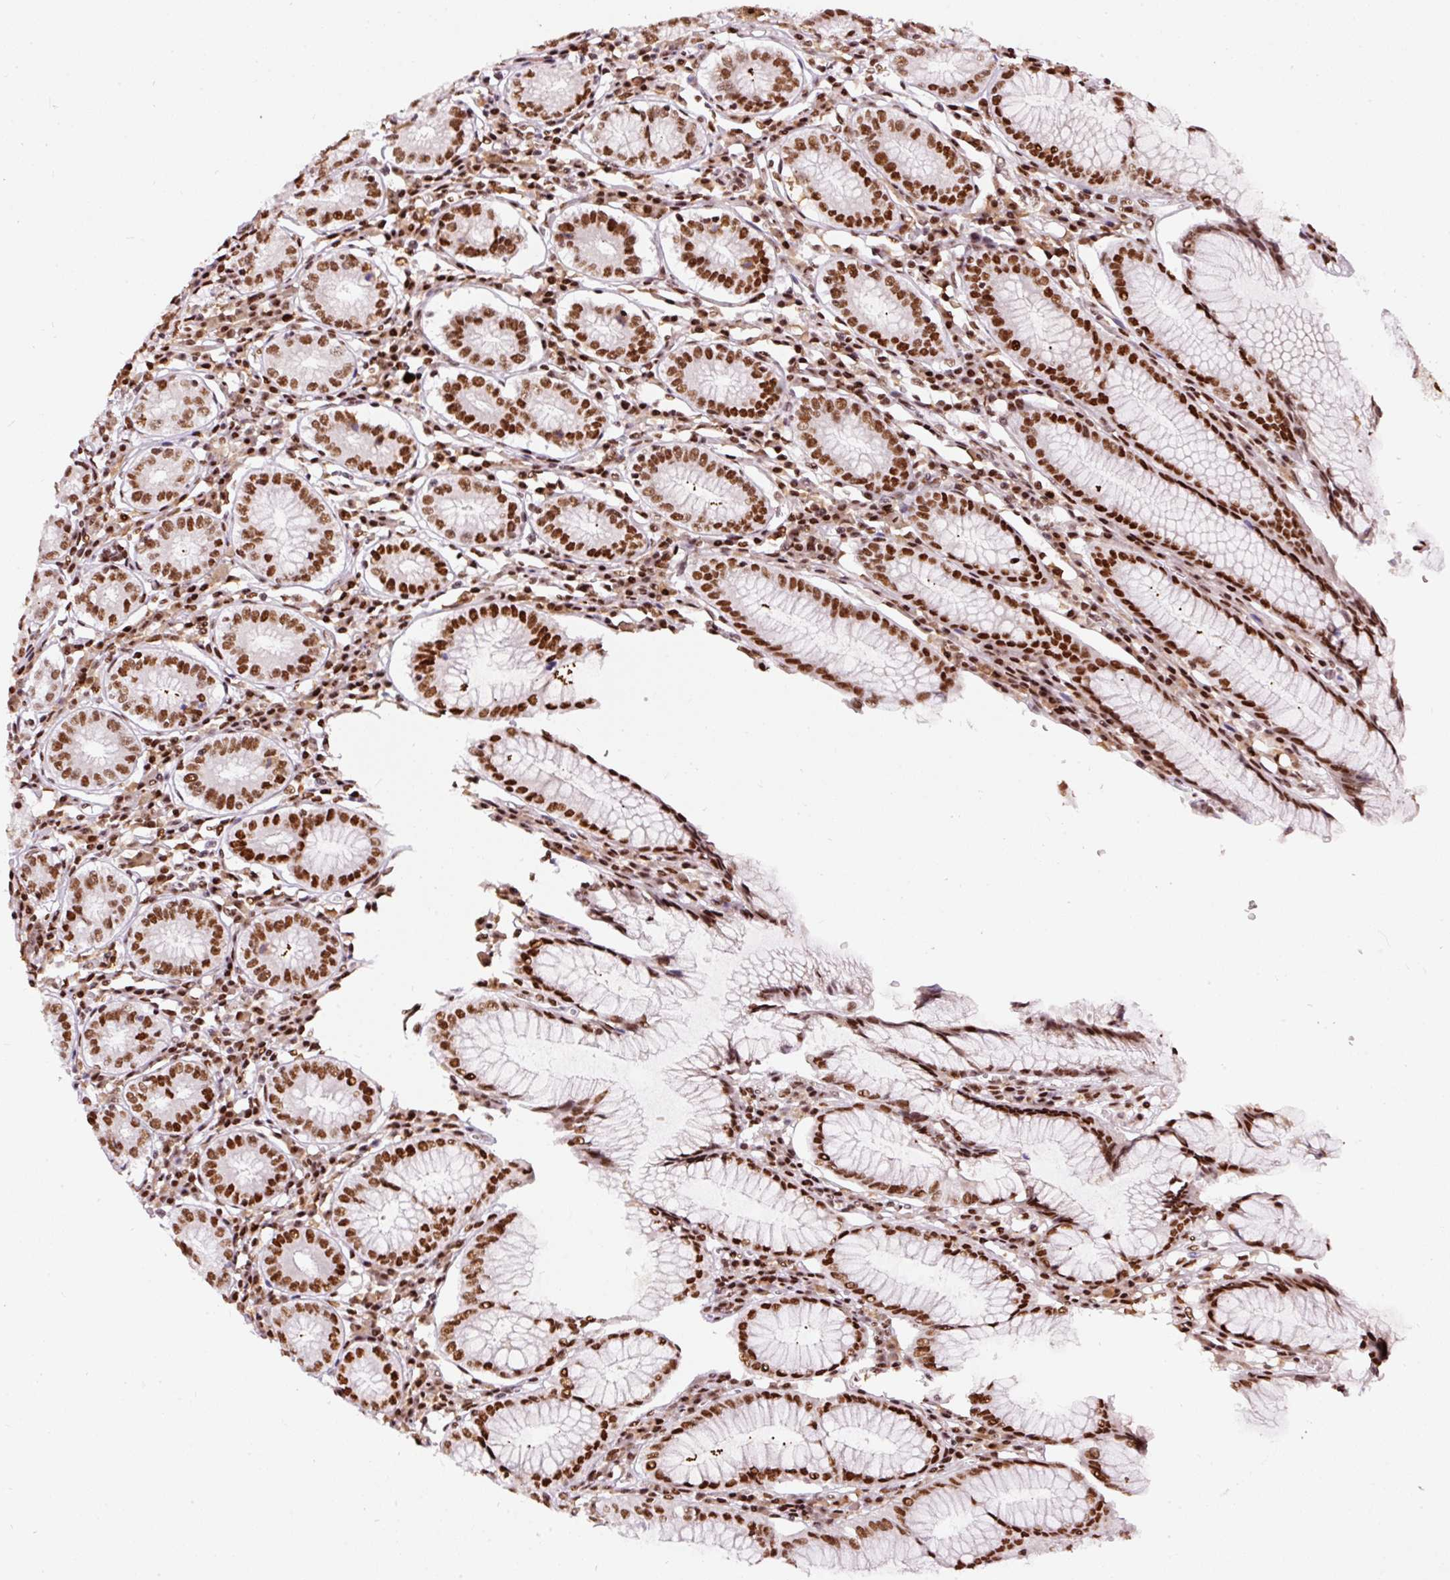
{"staining": {"intensity": "strong", "quantity": ">75%", "location": "cytoplasmic/membranous,nuclear"}, "tissue": "stomach", "cell_type": "Glandular cells", "image_type": "normal", "snomed": [{"axis": "morphology", "description": "Normal tissue, NOS"}, {"axis": "topography", "description": "Stomach"}], "caption": "Immunohistochemistry (IHC) micrograph of normal stomach stained for a protein (brown), which demonstrates high levels of strong cytoplasmic/membranous,nuclear expression in about >75% of glandular cells.", "gene": "HNRNPC", "patient": {"sex": "male", "age": 55}}